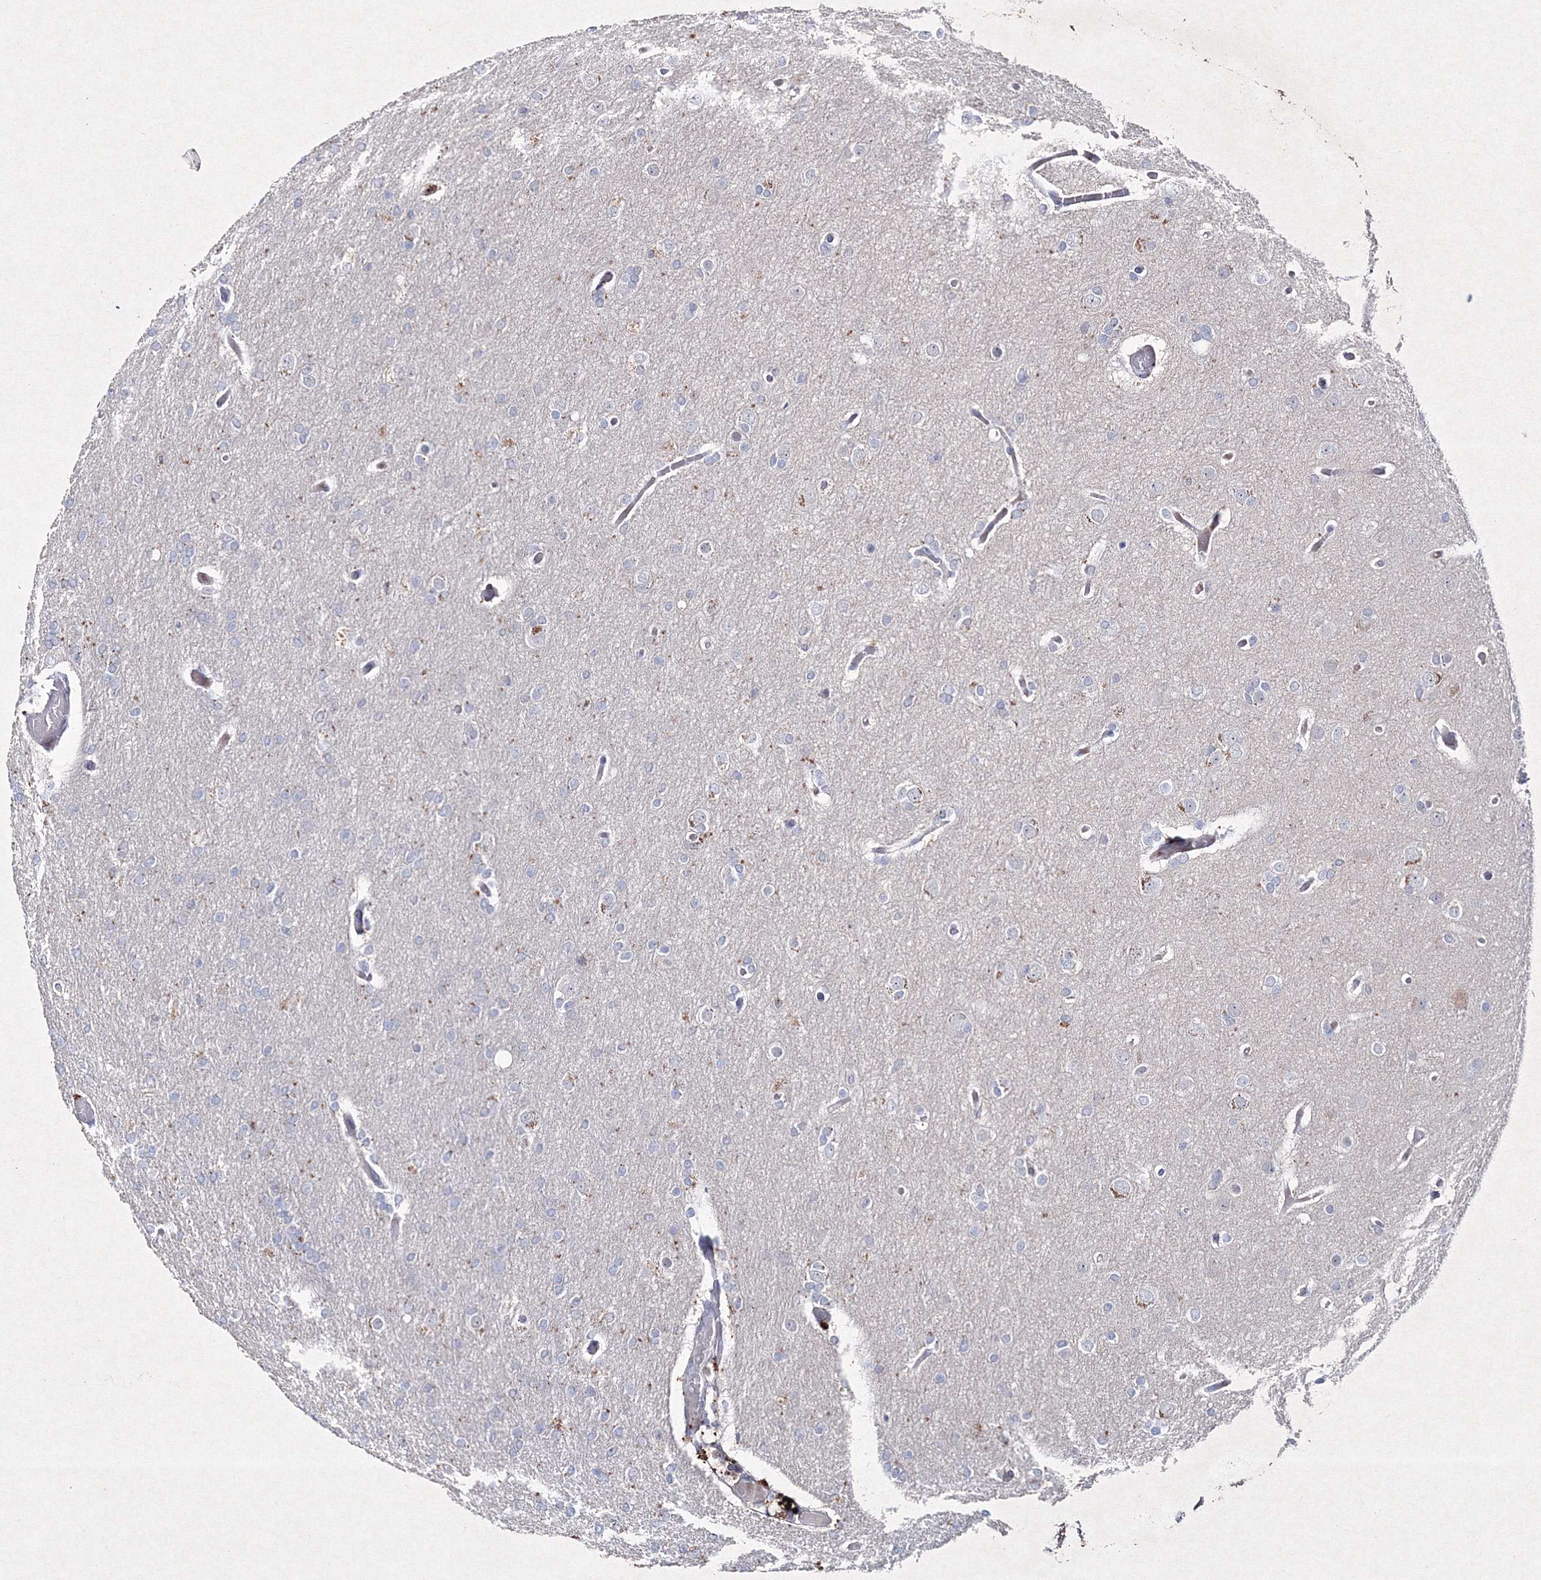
{"staining": {"intensity": "negative", "quantity": "none", "location": "none"}, "tissue": "glioma", "cell_type": "Tumor cells", "image_type": "cancer", "snomed": [{"axis": "morphology", "description": "Glioma, malignant, High grade"}, {"axis": "topography", "description": "Cerebral cortex"}], "caption": "Malignant glioma (high-grade) stained for a protein using immunohistochemistry demonstrates no staining tumor cells.", "gene": "SMIM29", "patient": {"sex": "female", "age": 36}}